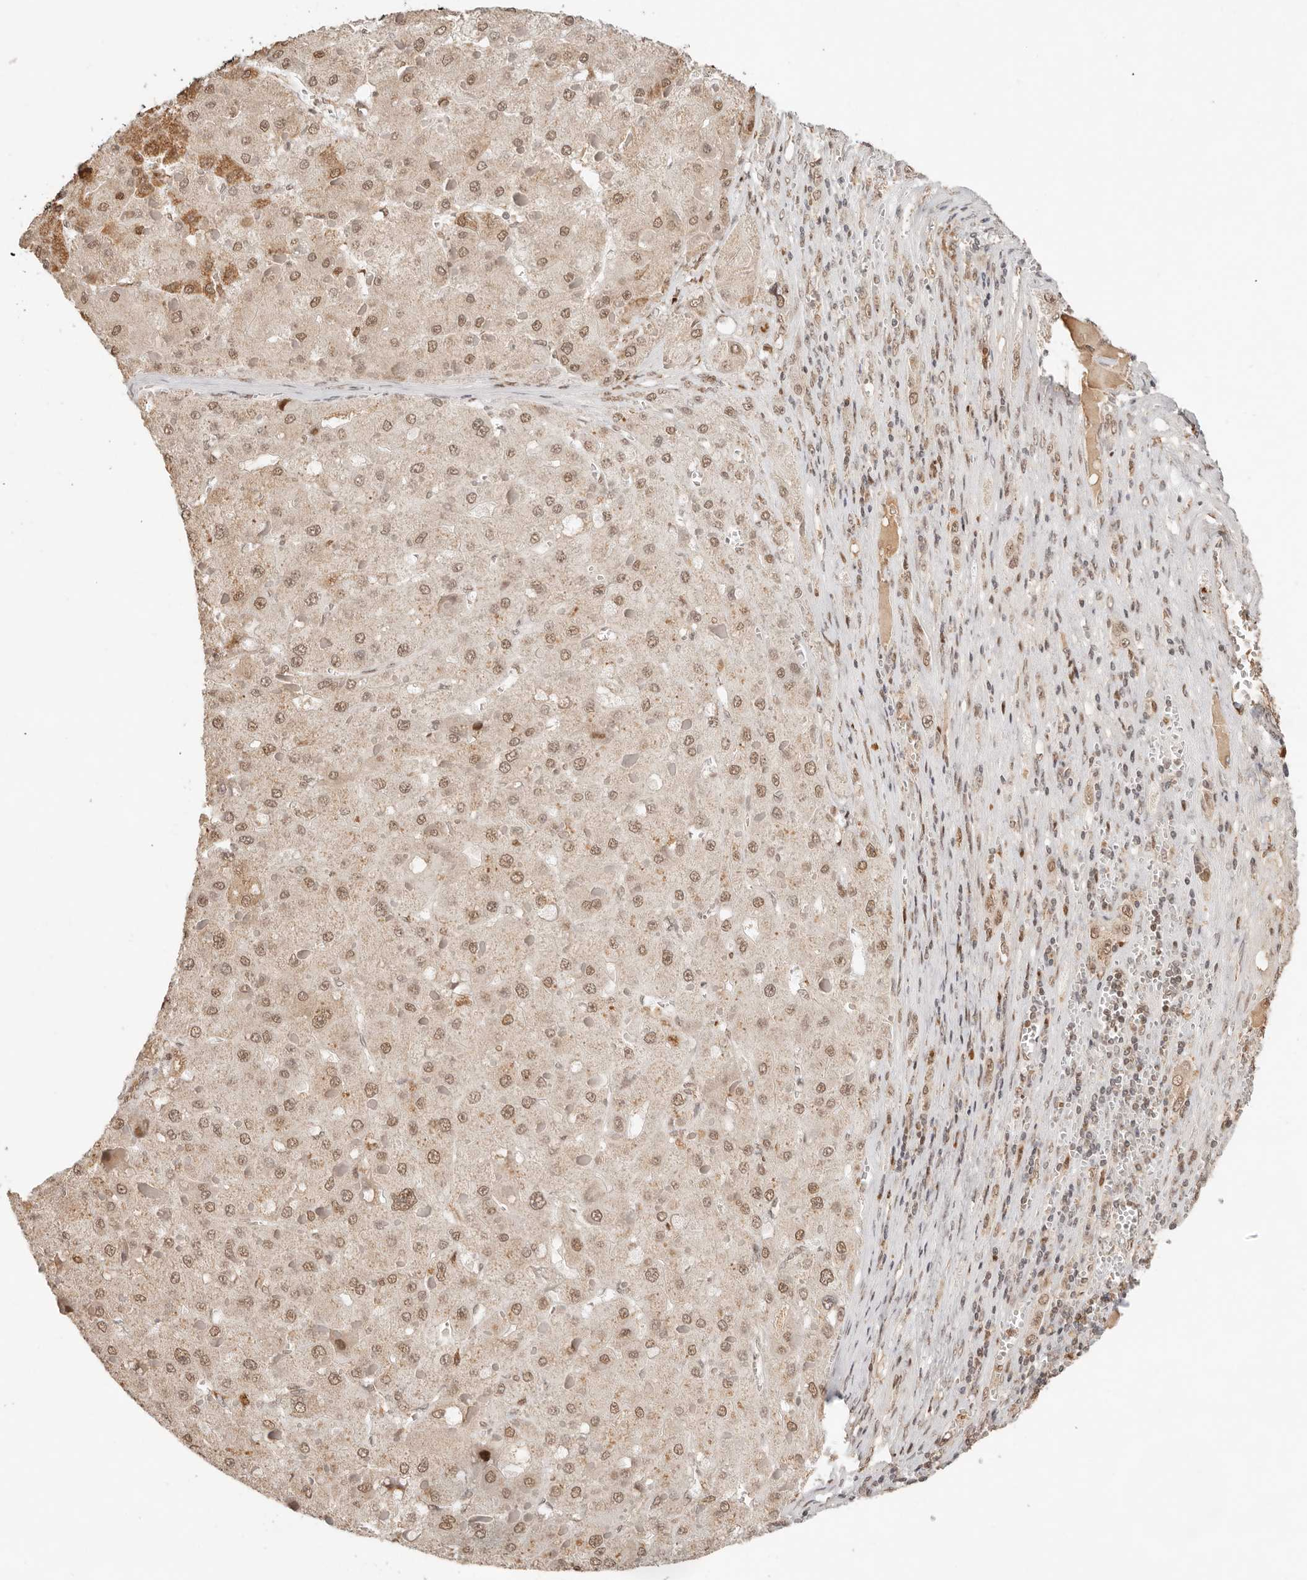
{"staining": {"intensity": "moderate", "quantity": ">75%", "location": "nuclear"}, "tissue": "liver cancer", "cell_type": "Tumor cells", "image_type": "cancer", "snomed": [{"axis": "morphology", "description": "Carcinoma, Hepatocellular, NOS"}, {"axis": "topography", "description": "Liver"}], "caption": "Liver cancer stained with a protein marker displays moderate staining in tumor cells.", "gene": "NPAS2", "patient": {"sex": "female", "age": 73}}